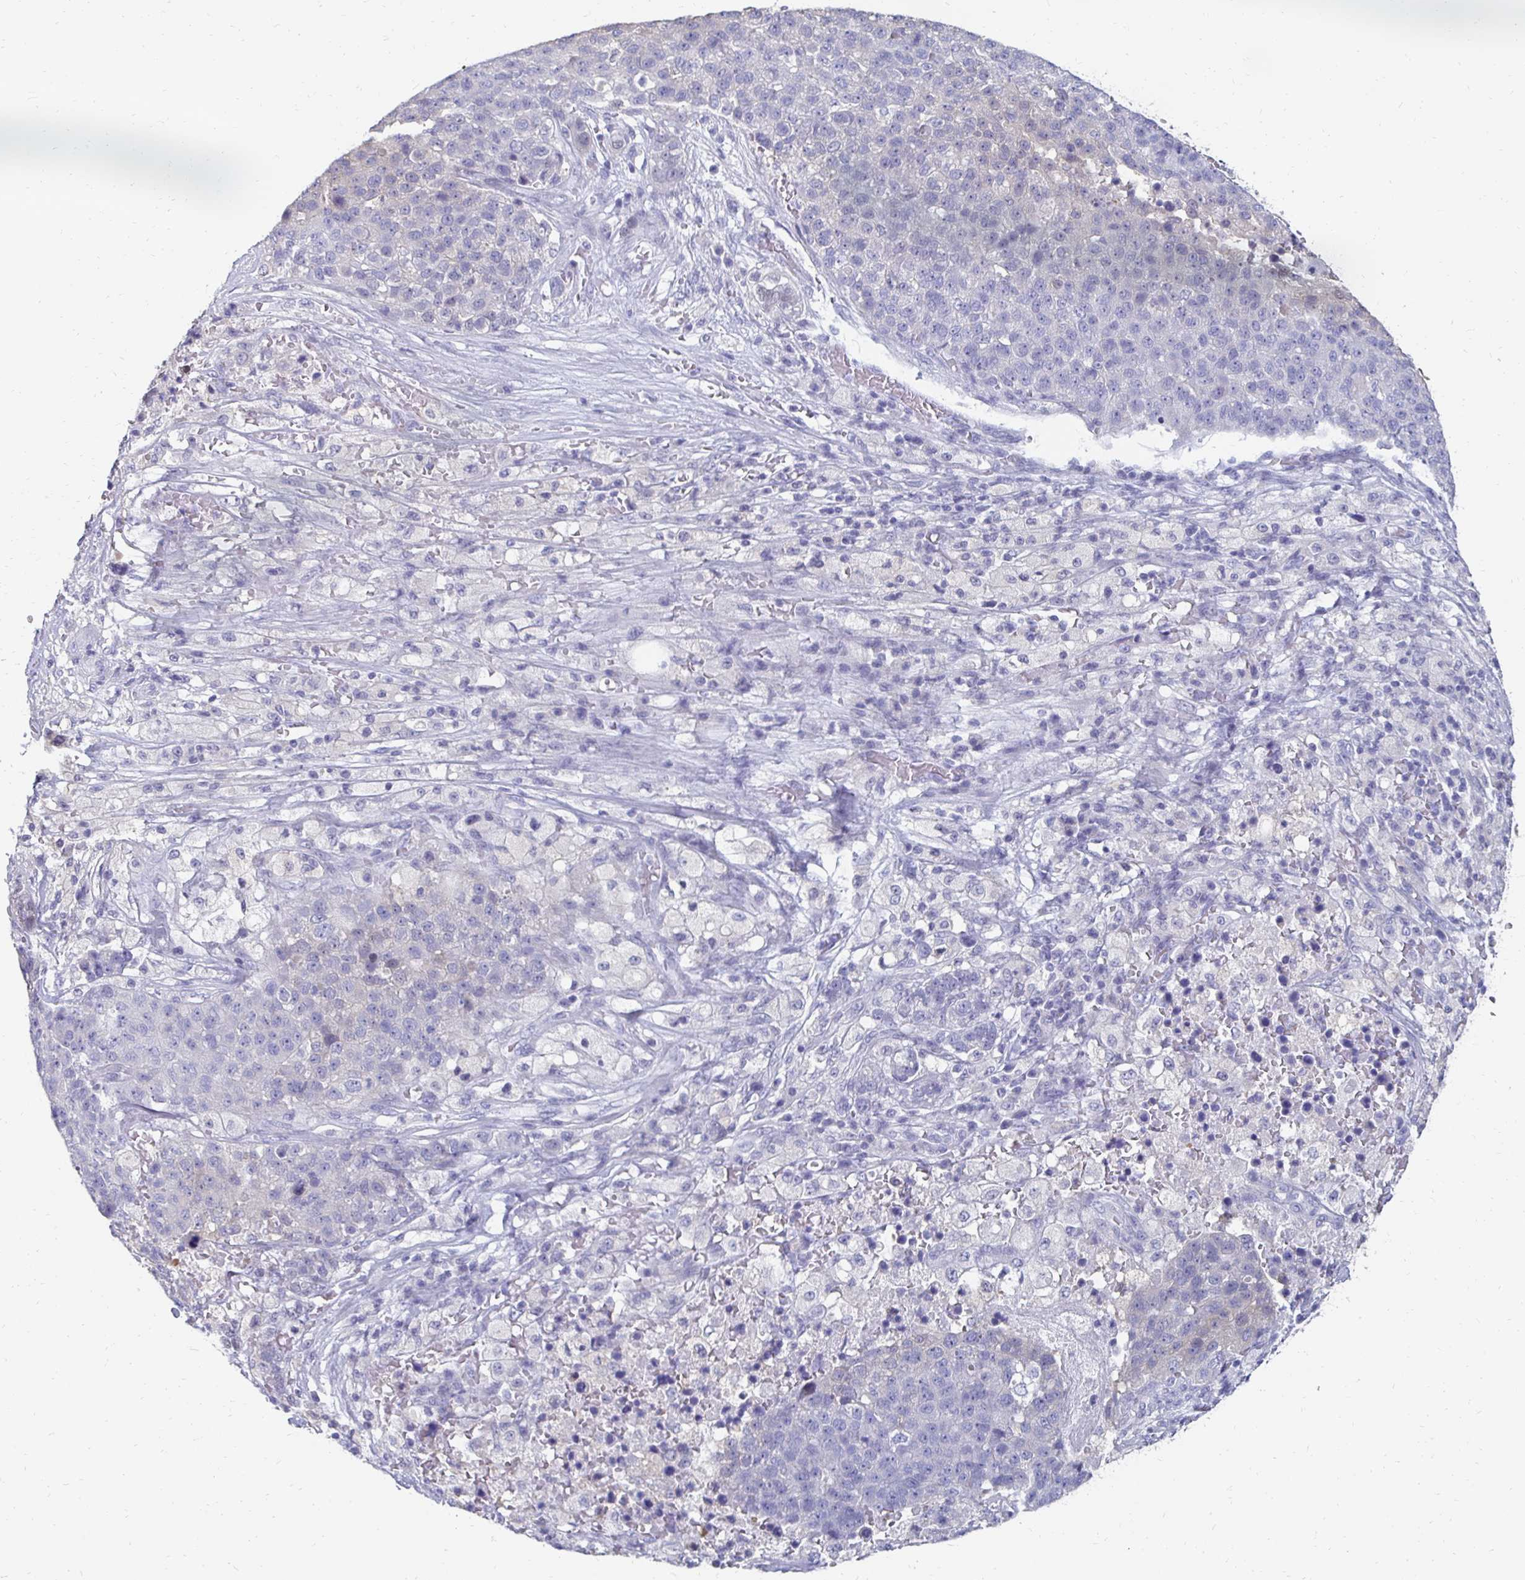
{"staining": {"intensity": "negative", "quantity": "none", "location": "none"}, "tissue": "pancreatic cancer", "cell_type": "Tumor cells", "image_type": "cancer", "snomed": [{"axis": "morphology", "description": "Adenocarcinoma, NOS"}, {"axis": "topography", "description": "Pancreas"}], "caption": "Immunohistochemistry (IHC) histopathology image of pancreatic cancer stained for a protein (brown), which exhibits no positivity in tumor cells. (DAB IHC with hematoxylin counter stain).", "gene": "SYCP3", "patient": {"sex": "female", "age": 61}}